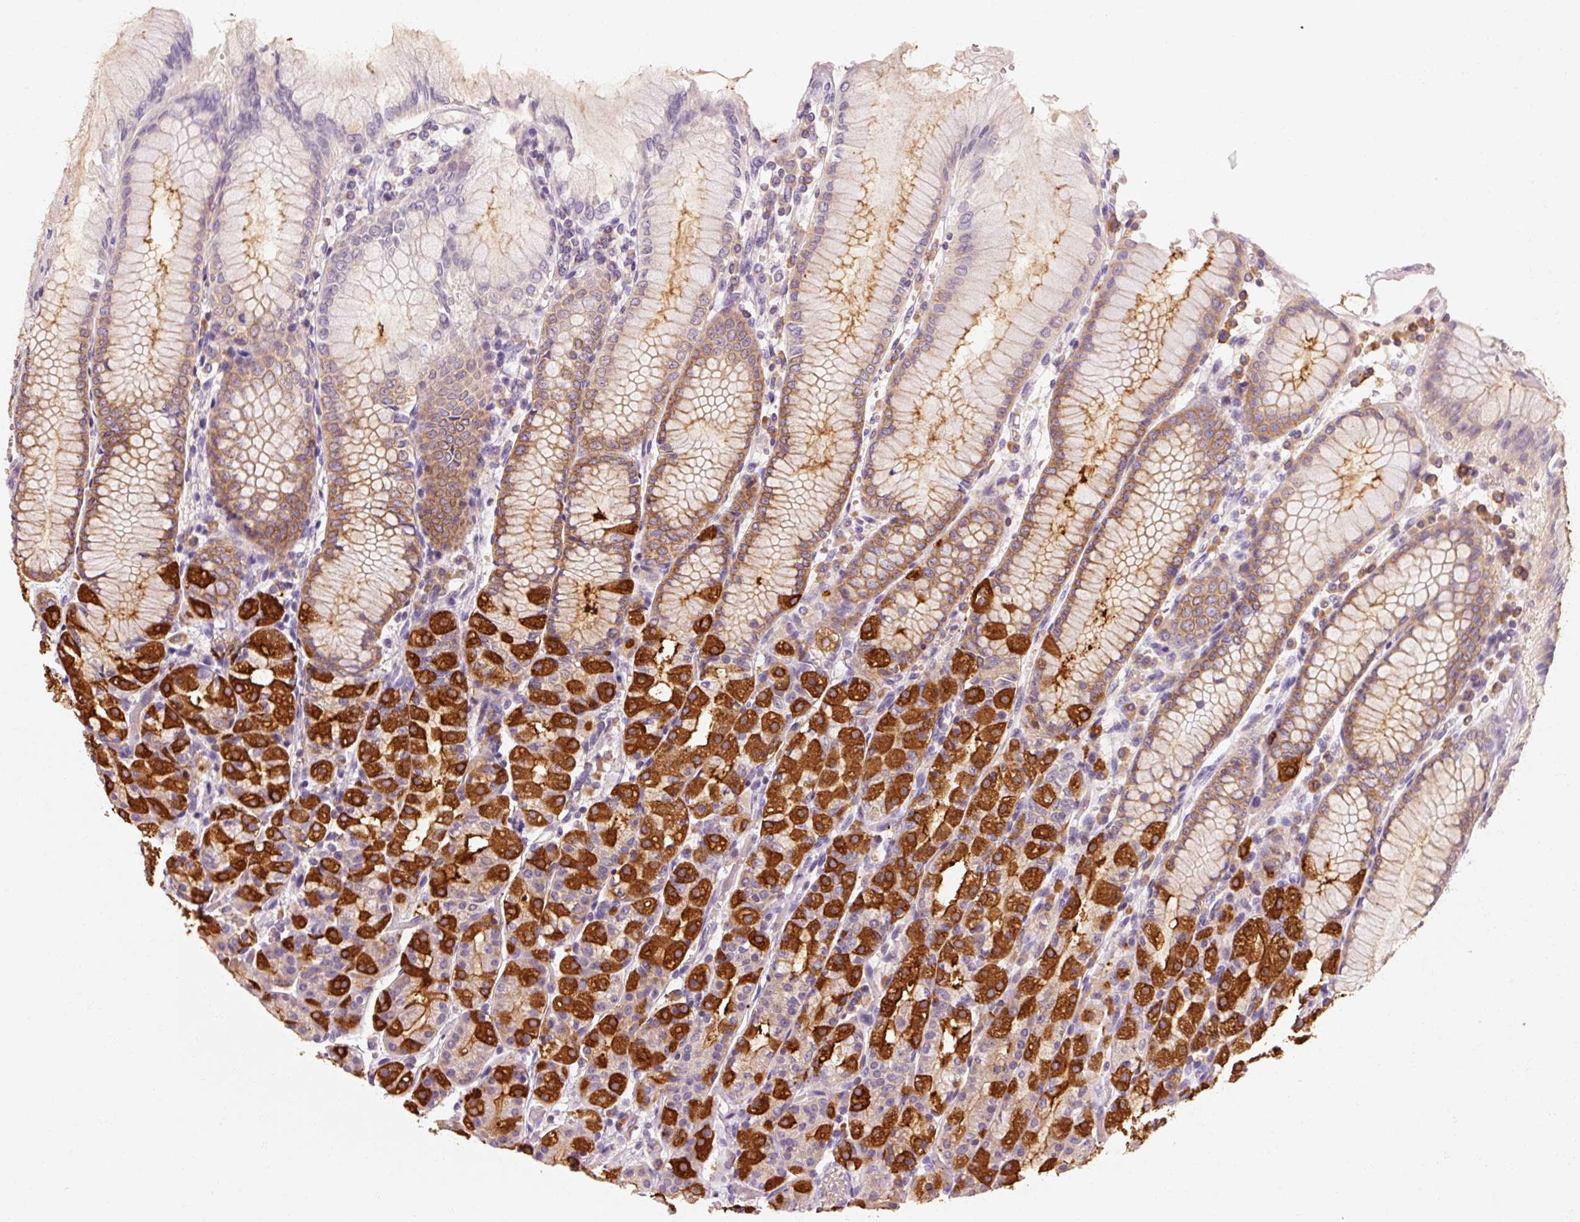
{"staining": {"intensity": "strong", "quantity": "25%-75%", "location": "cytoplasmic/membranous"}, "tissue": "stomach", "cell_type": "Glandular cells", "image_type": "normal", "snomed": [{"axis": "morphology", "description": "Normal tissue, NOS"}, {"axis": "topography", "description": "Stomach"}], "caption": "Stomach stained with DAB (3,3'-diaminobenzidine) immunohistochemistry (IHC) demonstrates high levels of strong cytoplasmic/membranous expression in approximately 25%-75% of glandular cells.", "gene": "OR8K1", "patient": {"sex": "female", "age": 57}}